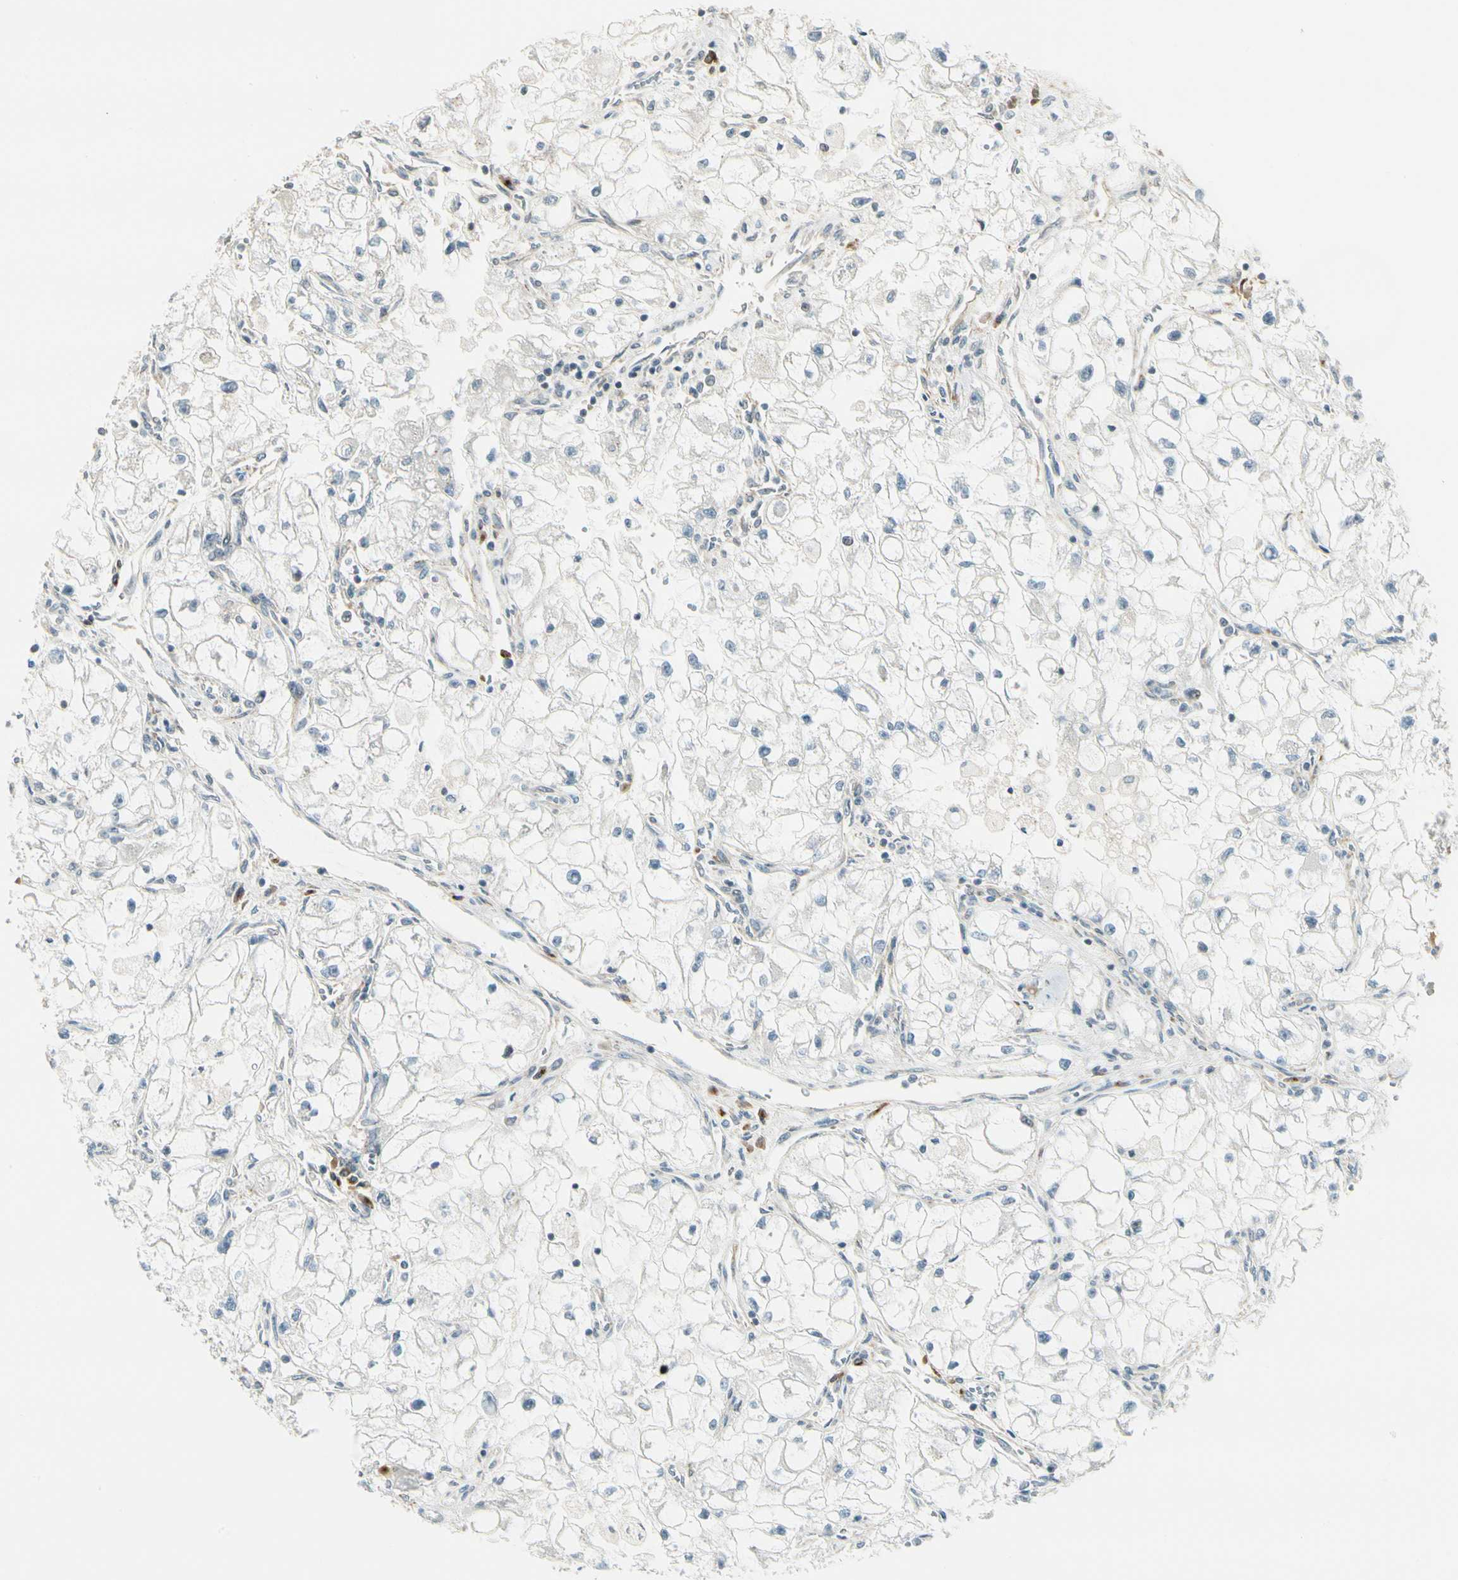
{"staining": {"intensity": "negative", "quantity": "none", "location": "none"}, "tissue": "renal cancer", "cell_type": "Tumor cells", "image_type": "cancer", "snomed": [{"axis": "morphology", "description": "Adenocarcinoma, NOS"}, {"axis": "topography", "description": "Kidney"}], "caption": "Immunohistochemical staining of human renal cancer reveals no significant staining in tumor cells.", "gene": "MANSC1", "patient": {"sex": "female", "age": 70}}